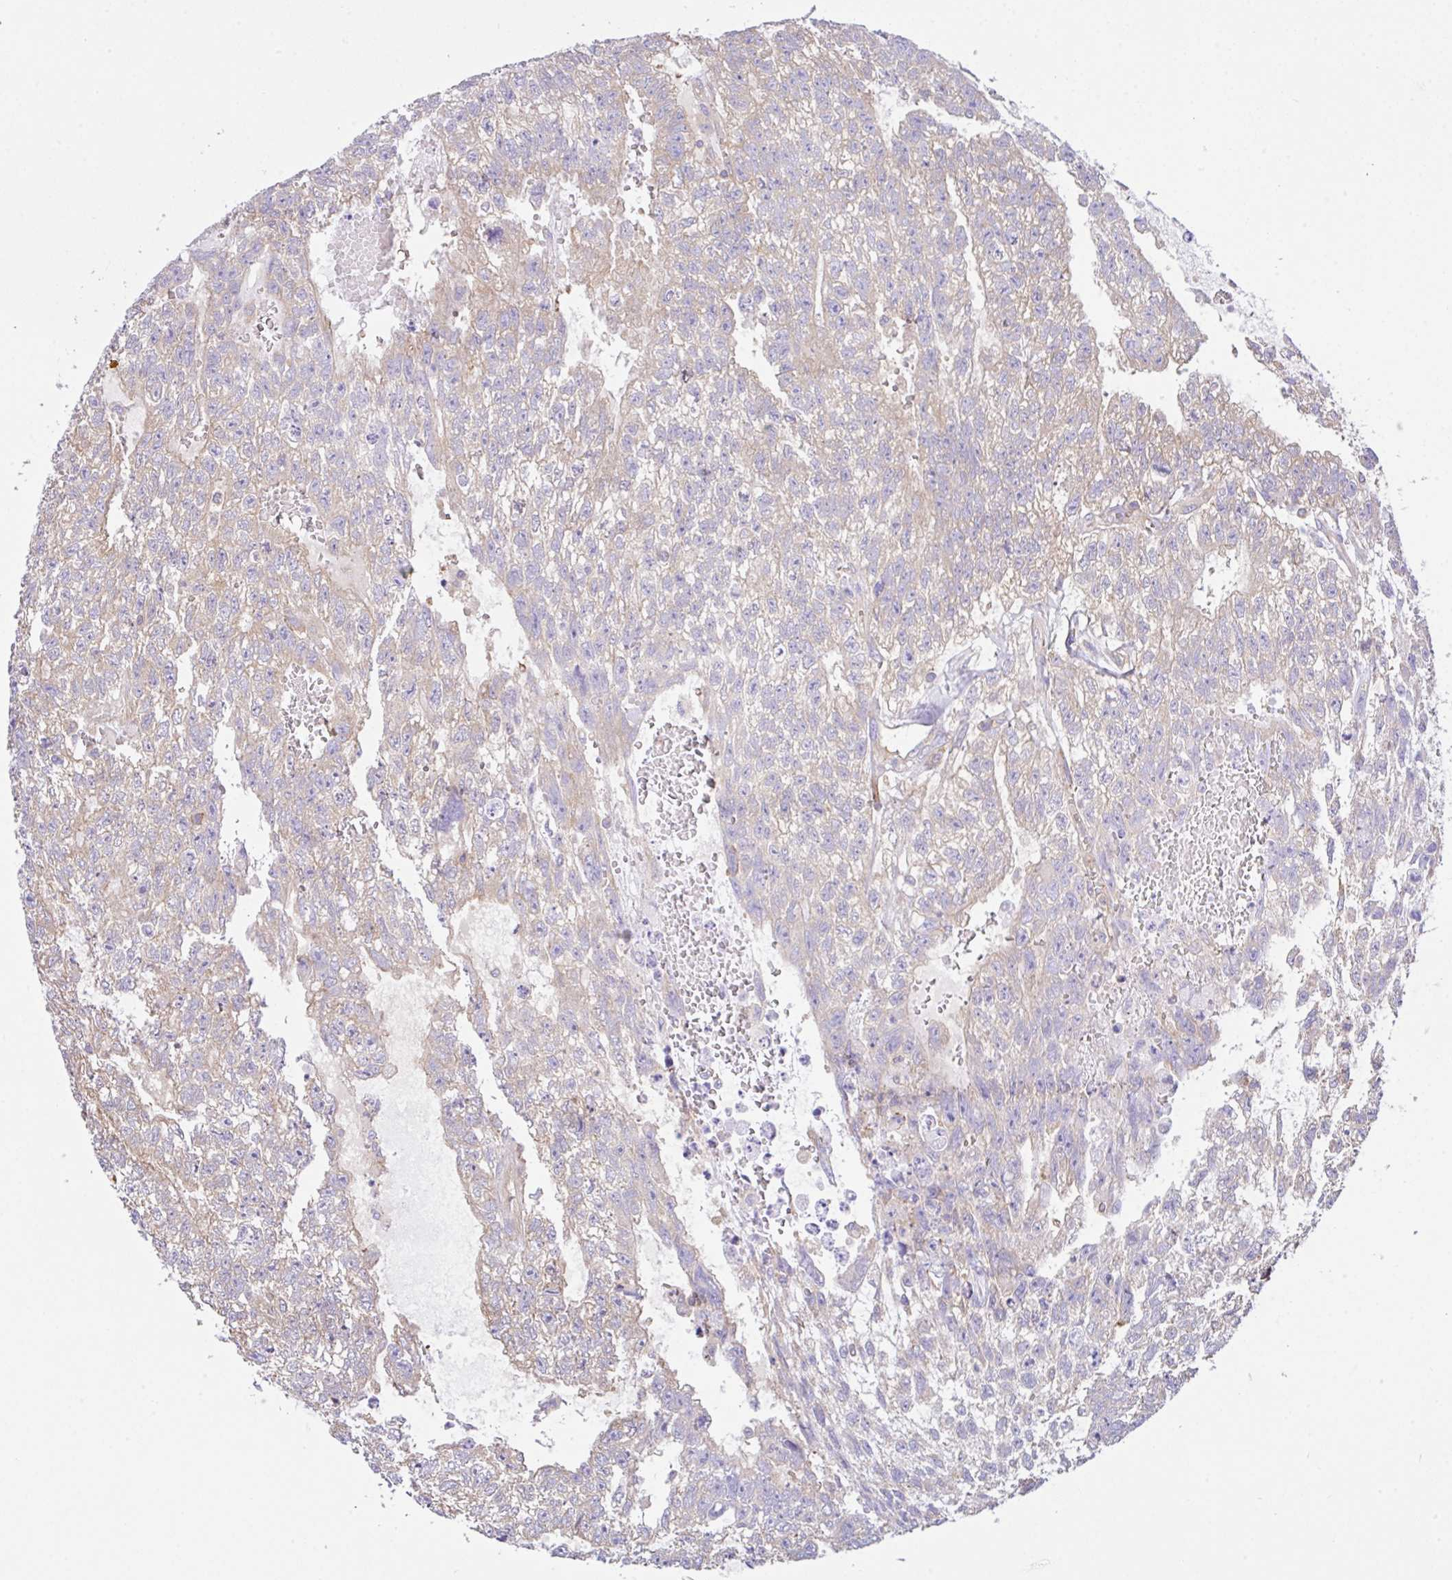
{"staining": {"intensity": "weak", "quantity": "<25%", "location": "cytoplasmic/membranous"}, "tissue": "testis cancer", "cell_type": "Tumor cells", "image_type": "cancer", "snomed": [{"axis": "morphology", "description": "Carcinoma, Embryonal, NOS"}, {"axis": "topography", "description": "Testis"}], "caption": "Tumor cells are negative for brown protein staining in testis embryonal carcinoma. The staining is performed using DAB brown chromogen with nuclei counter-stained in using hematoxylin.", "gene": "GFPT2", "patient": {"sex": "male", "age": 26}}